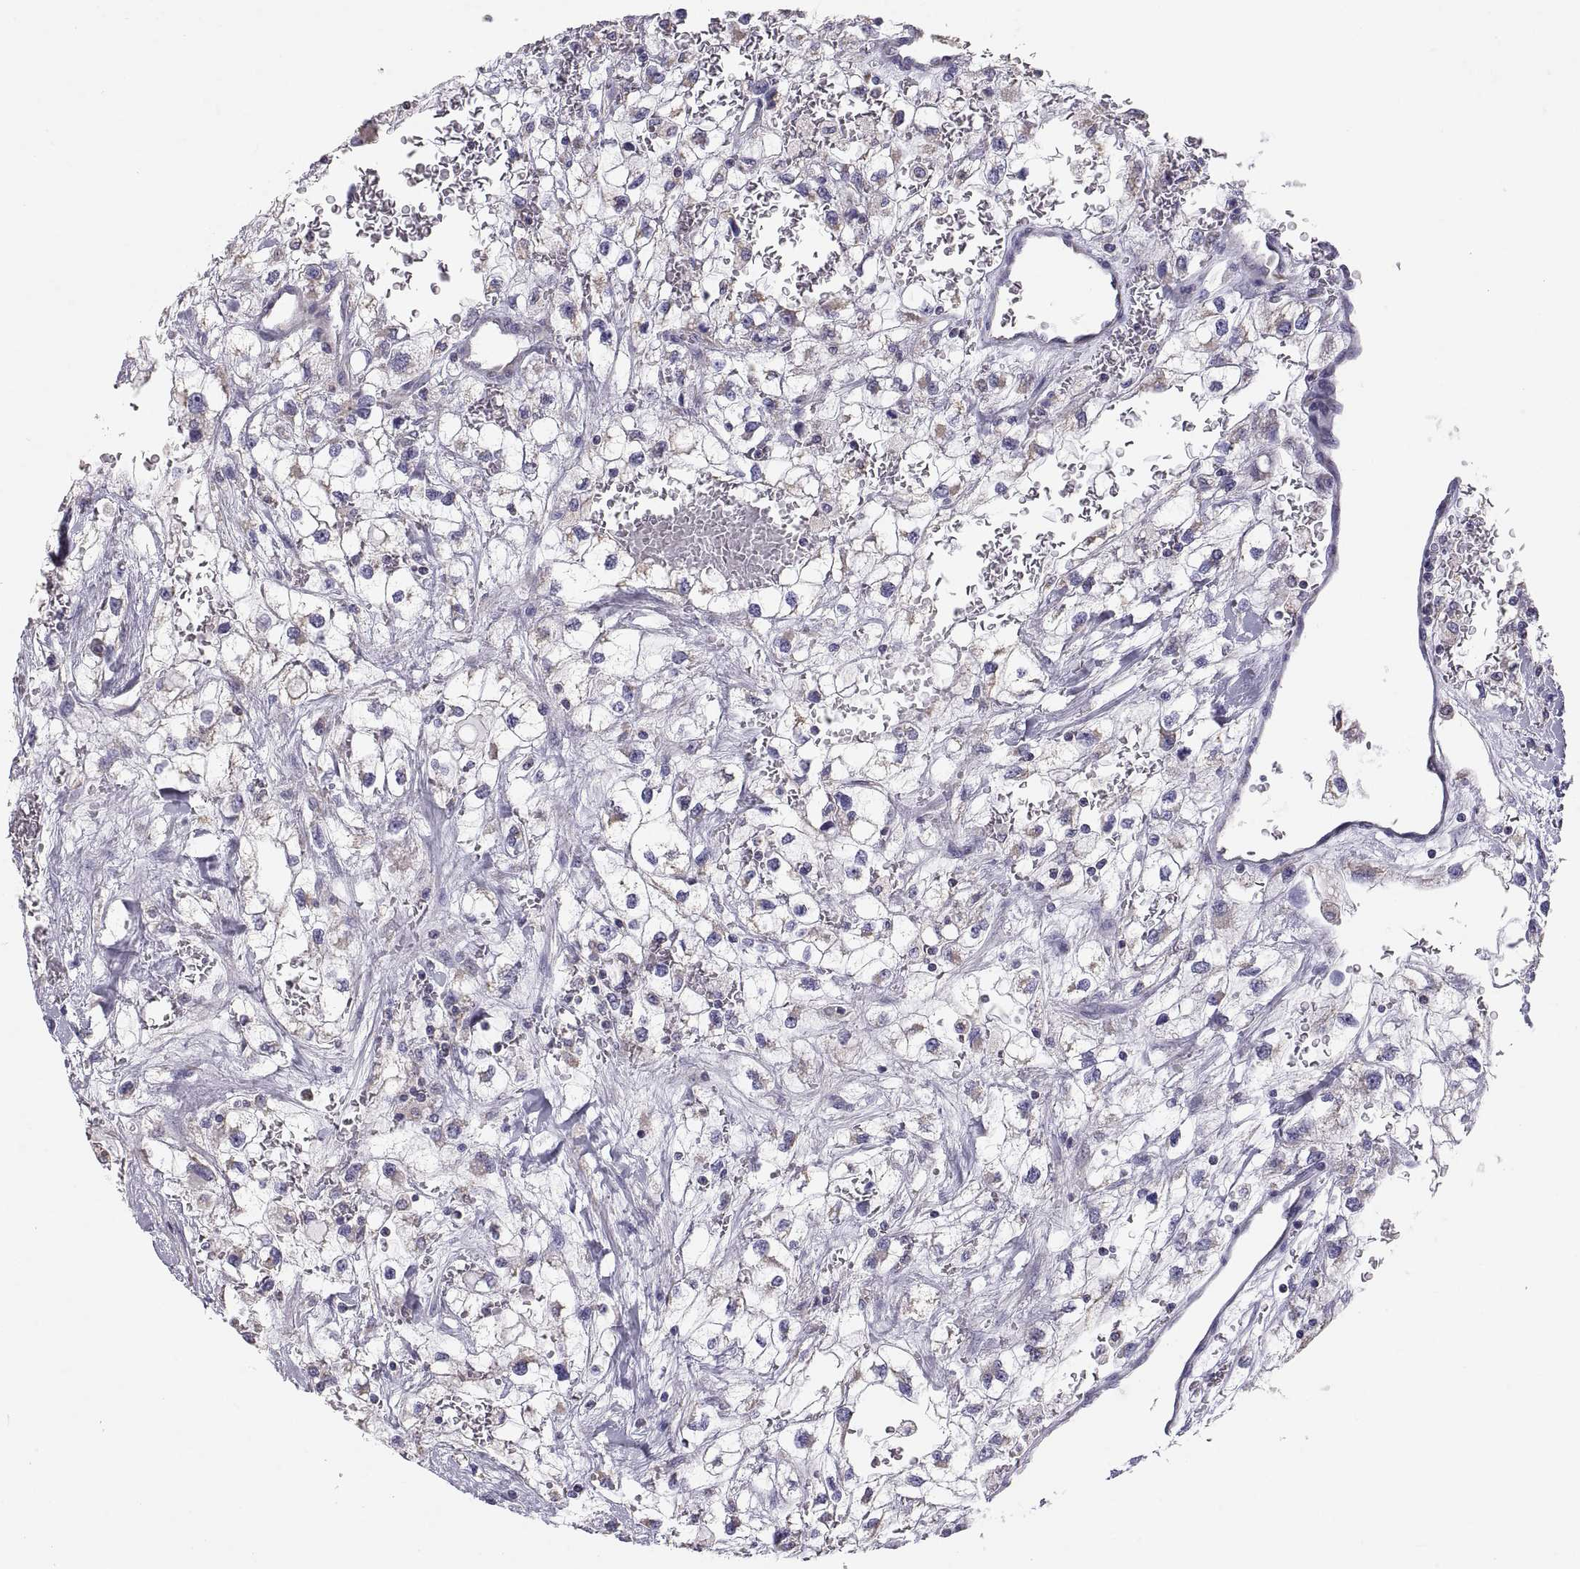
{"staining": {"intensity": "weak", "quantity": "<25%", "location": "cytoplasmic/membranous"}, "tissue": "renal cancer", "cell_type": "Tumor cells", "image_type": "cancer", "snomed": [{"axis": "morphology", "description": "Adenocarcinoma, NOS"}, {"axis": "topography", "description": "Kidney"}], "caption": "Tumor cells show no significant staining in renal adenocarcinoma. (Immunohistochemistry (ihc), brightfield microscopy, high magnification).", "gene": "TNNC1", "patient": {"sex": "male", "age": 59}}